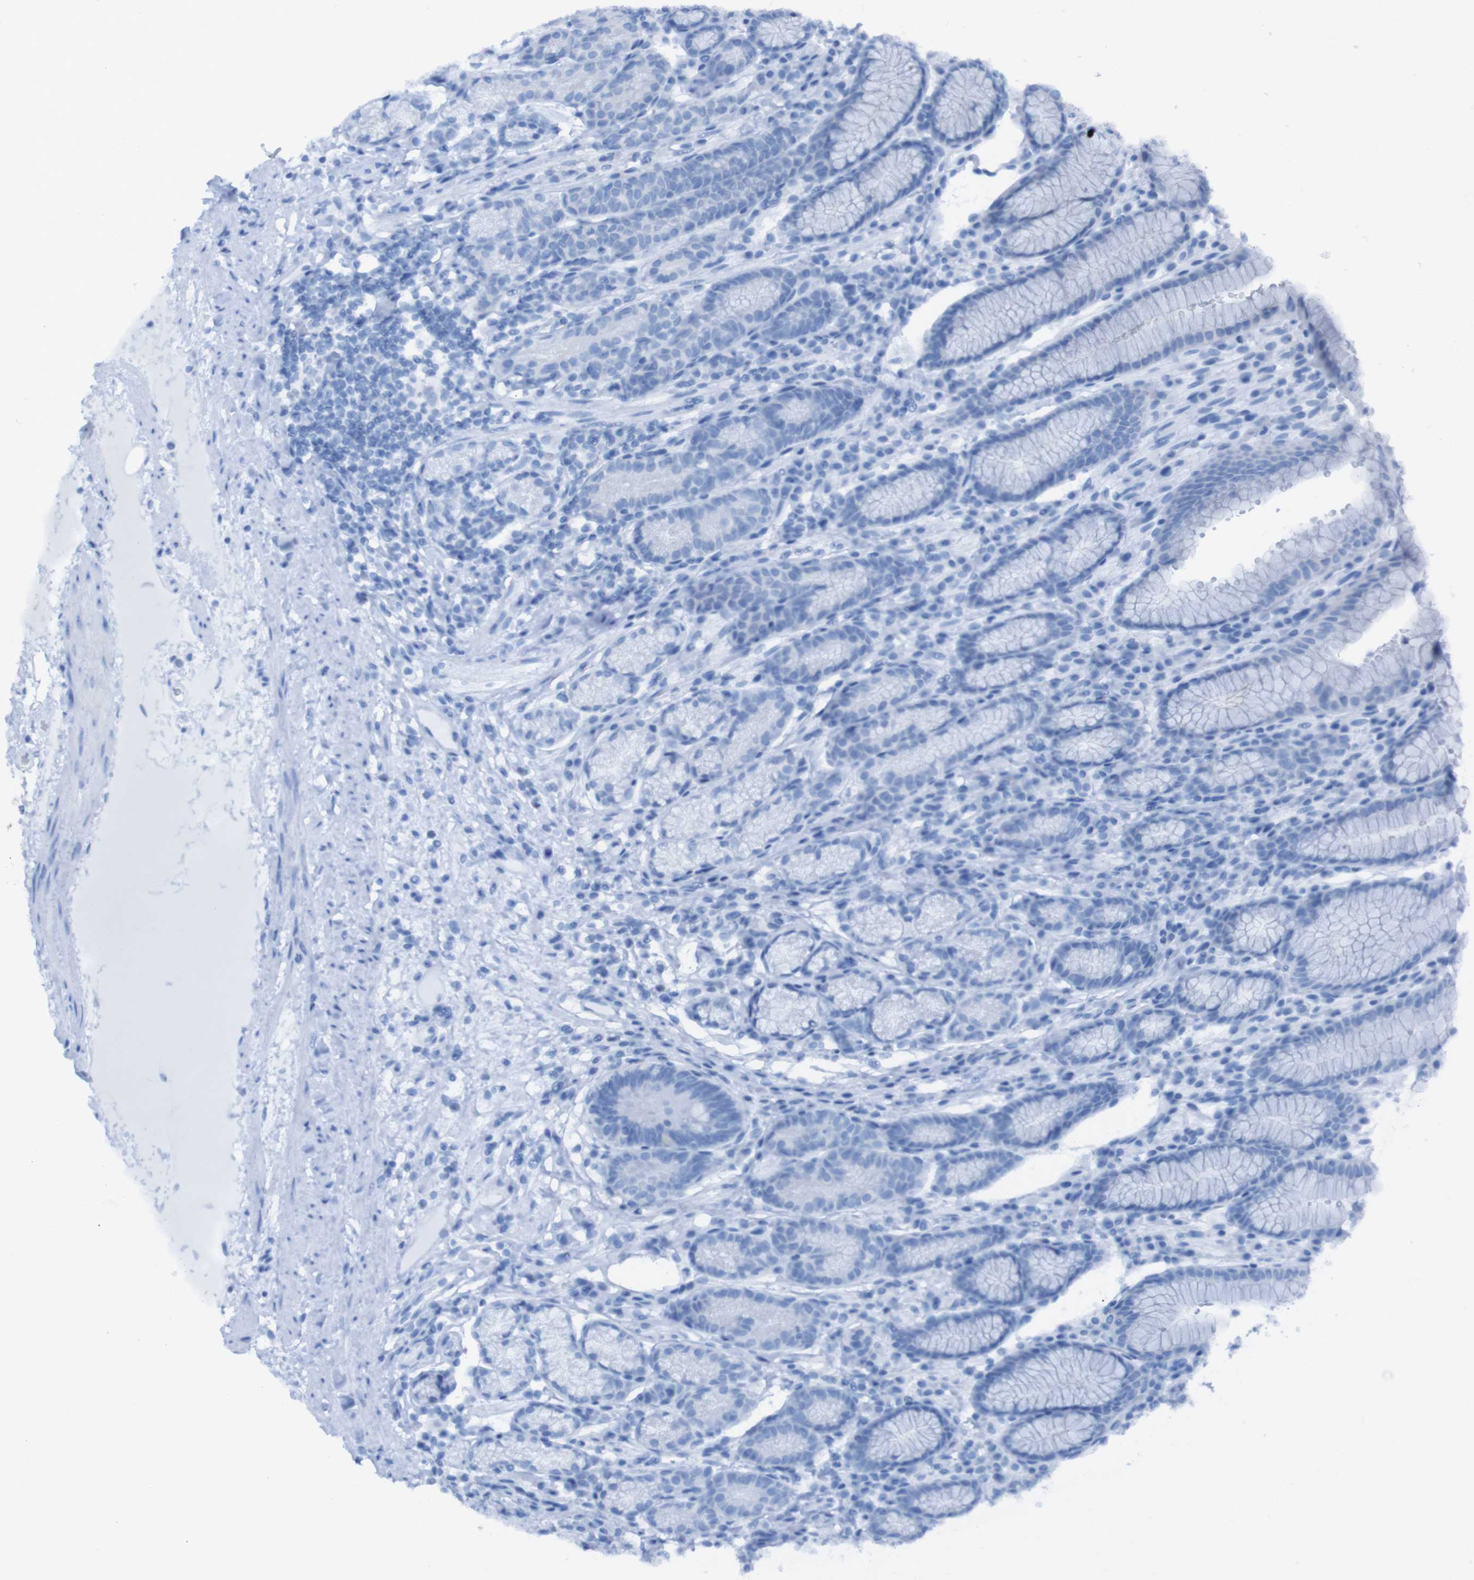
{"staining": {"intensity": "negative", "quantity": "none", "location": "none"}, "tissue": "stomach", "cell_type": "Glandular cells", "image_type": "normal", "snomed": [{"axis": "morphology", "description": "Normal tissue, NOS"}, {"axis": "topography", "description": "Stomach, lower"}], "caption": "Normal stomach was stained to show a protein in brown. There is no significant positivity in glandular cells.", "gene": "RNF182", "patient": {"sex": "male", "age": 52}}